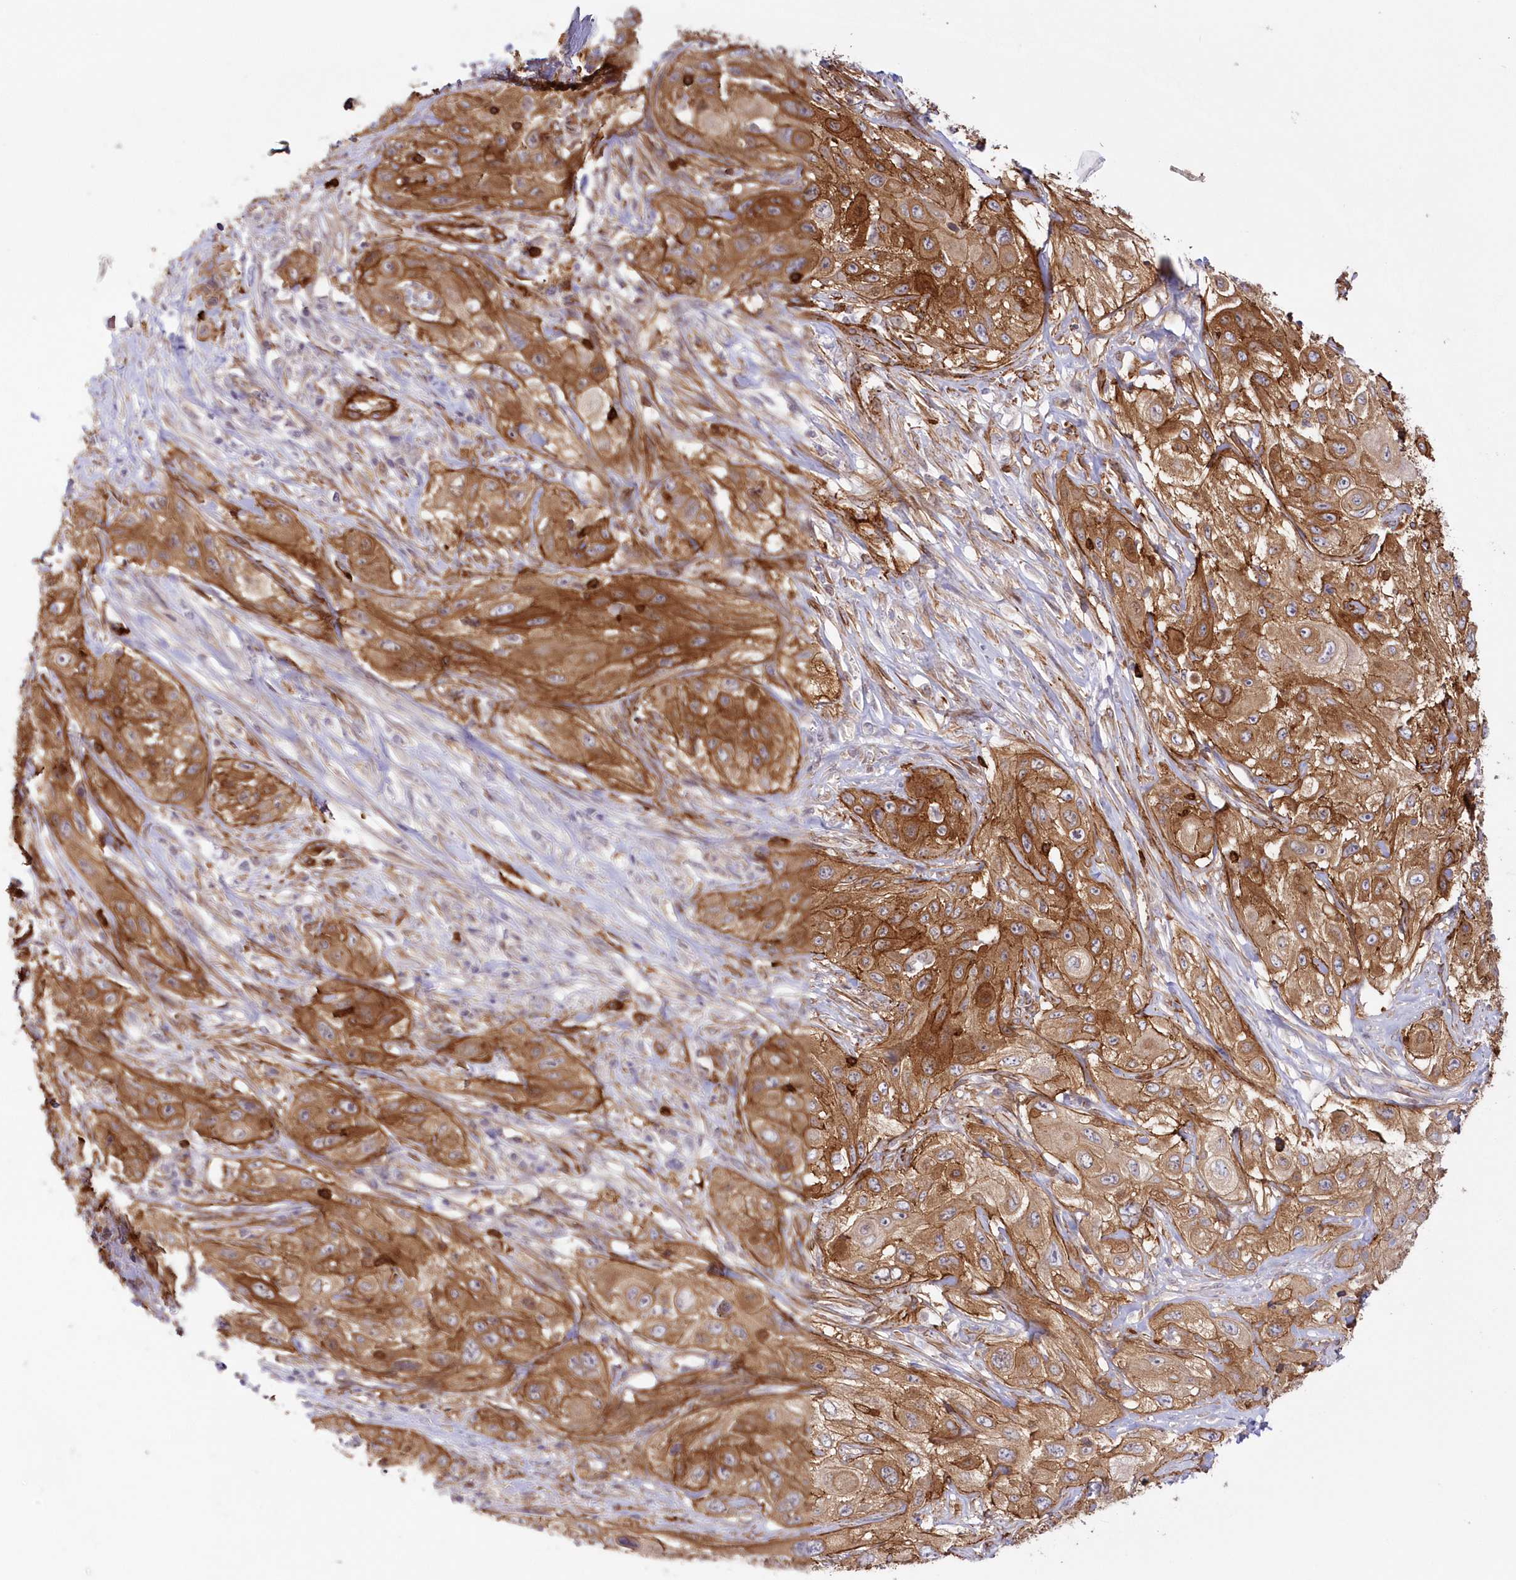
{"staining": {"intensity": "moderate", "quantity": ">75%", "location": "cytoplasmic/membranous"}, "tissue": "cervical cancer", "cell_type": "Tumor cells", "image_type": "cancer", "snomed": [{"axis": "morphology", "description": "Squamous cell carcinoma, NOS"}, {"axis": "topography", "description": "Cervix"}], "caption": "Squamous cell carcinoma (cervical) stained with a brown dye exhibits moderate cytoplasmic/membranous positive staining in about >75% of tumor cells.", "gene": "AFAP1L2", "patient": {"sex": "female", "age": 42}}